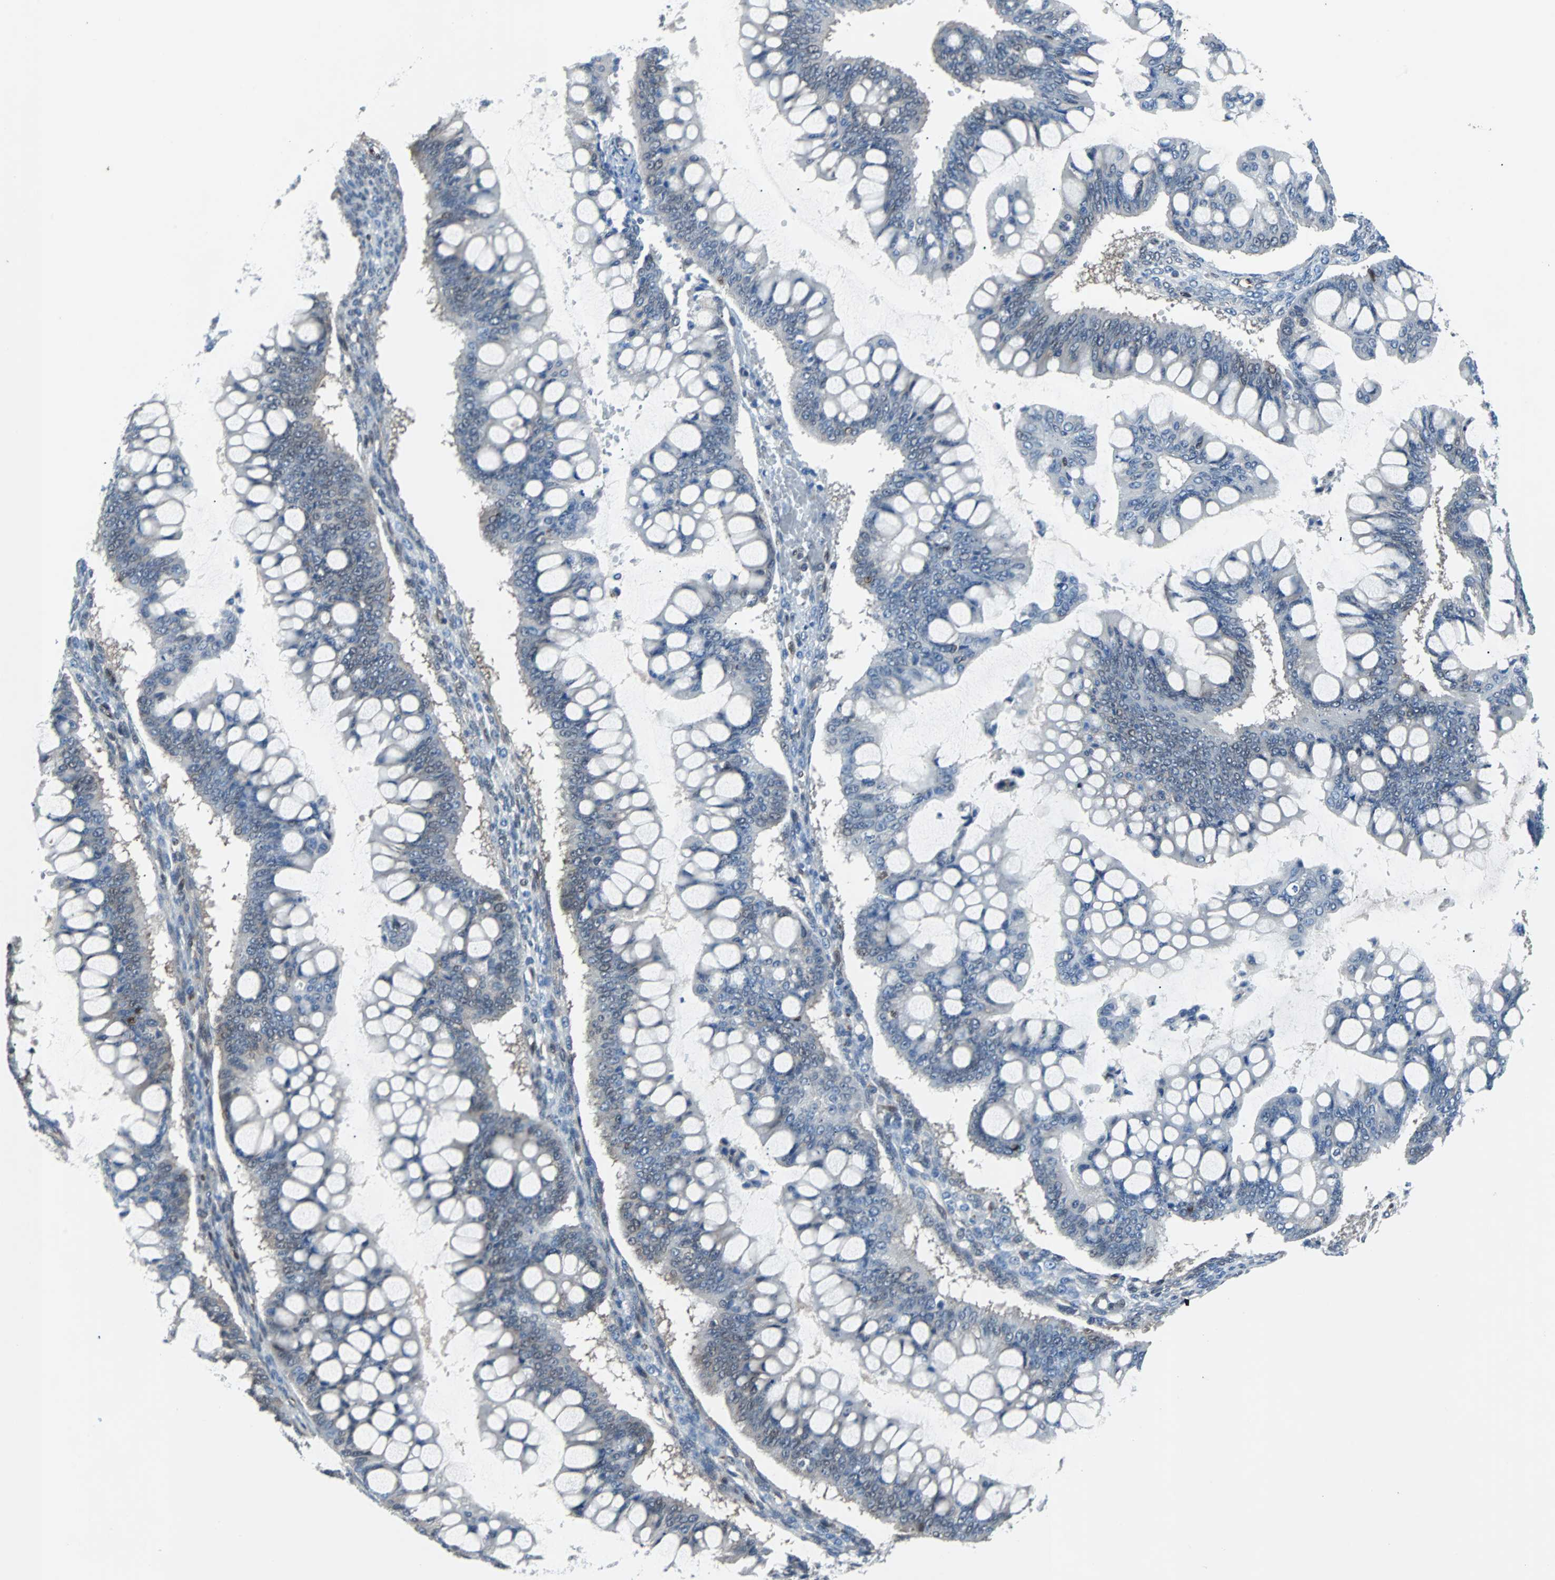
{"staining": {"intensity": "weak", "quantity": "<25%", "location": "cytoplasmic/membranous,nuclear"}, "tissue": "ovarian cancer", "cell_type": "Tumor cells", "image_type": "cancer", "snomed": [{"axis": "morphology", "description": "Cystadenocarcinoma, mucinous, NOS"}, {"axis": "topography", "description": "Ovary"}], "caption": "Ovarian cancer stained for a protein using immunohistochemistry (IHC) displays no positivity tumor cells.", "gene": "MAP2K6", "patient": {"sex": "female", "age": 73}}